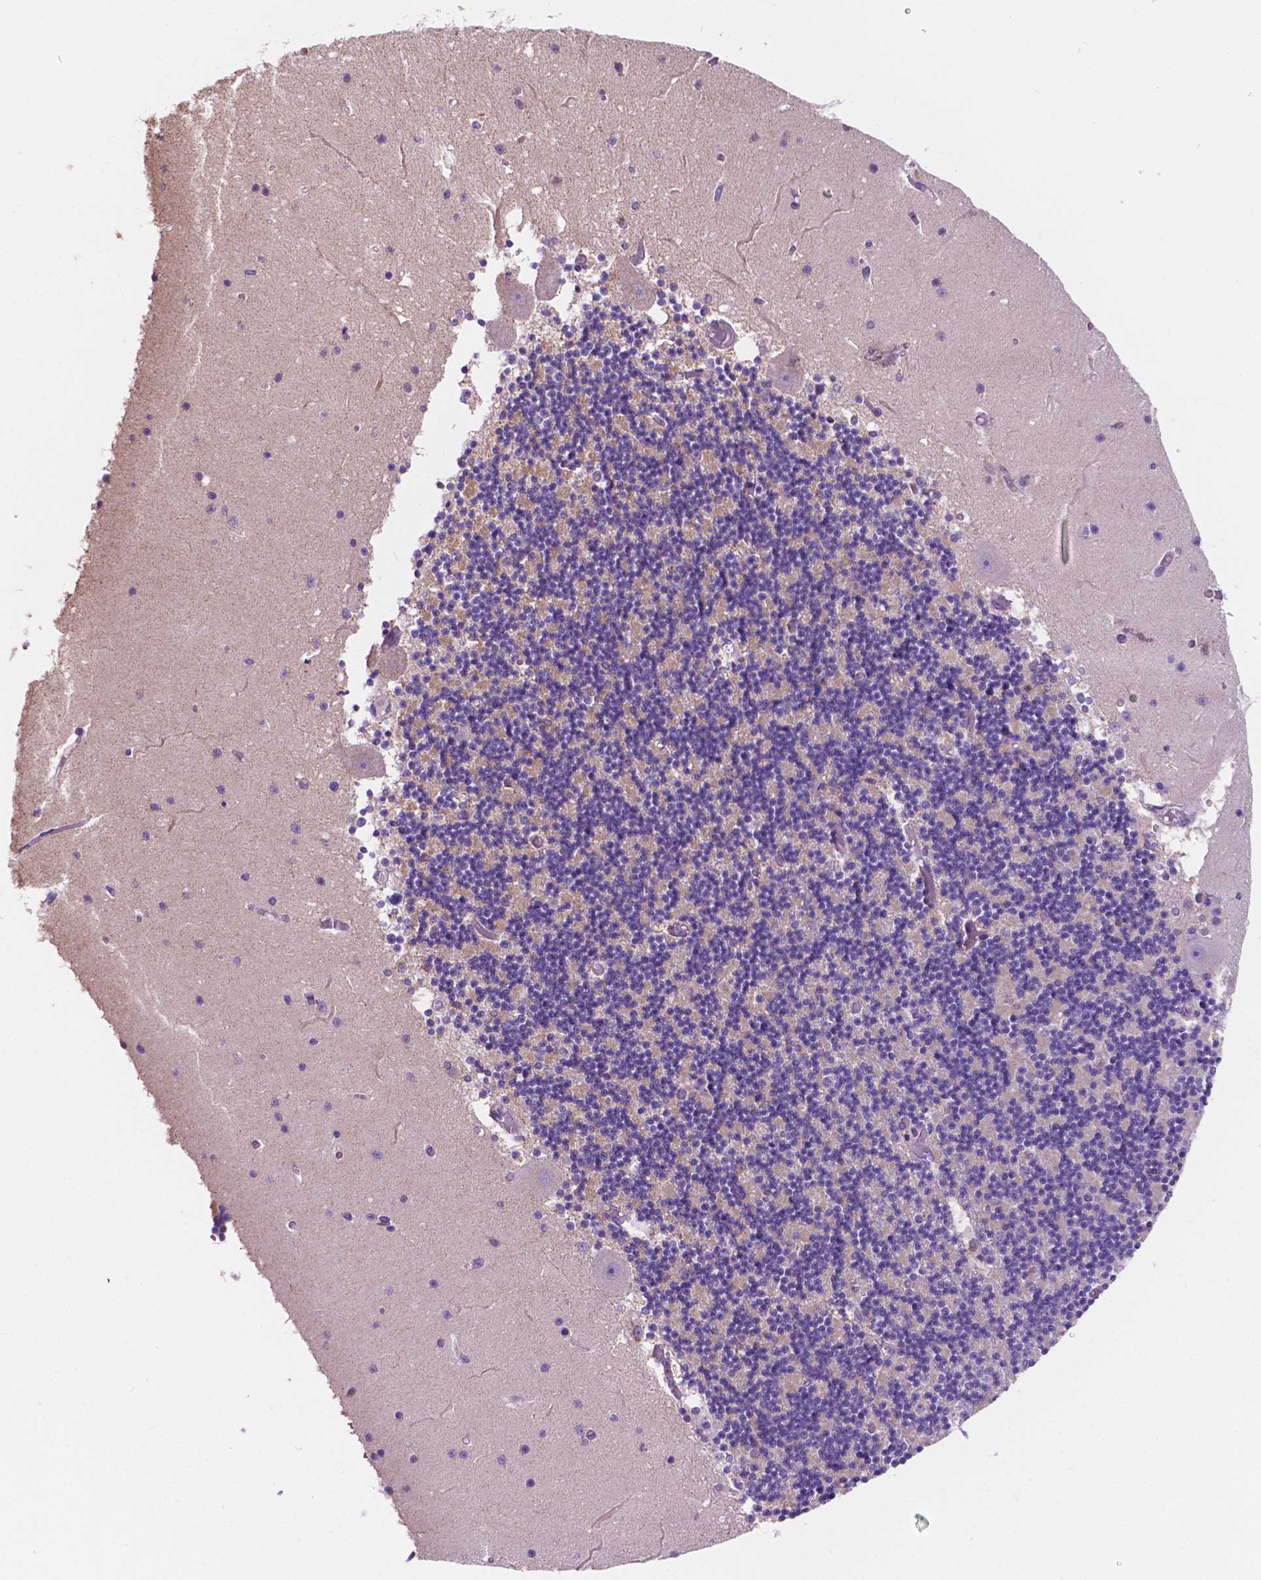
{"staining": {"intensity": "negative", "quantity": "none", "location": "none"}, "tissue": "cerebellum", "cell_type": "Cells in granular layer", "image_type": "normal", "snomed": [{"axis": "morphology", "description": "Normal tissue, NOS"}, {"axis": "topography", "description": "Cerebellum"}], "caption": "Immunohistochemistry (IHC) histopathology image of unremarkable human cerebellum stained for a protein (brown), which shows no expression in cells in granular layer.", "gene": "TRPV5", "patient": {"sex": "female", "age": 28}}